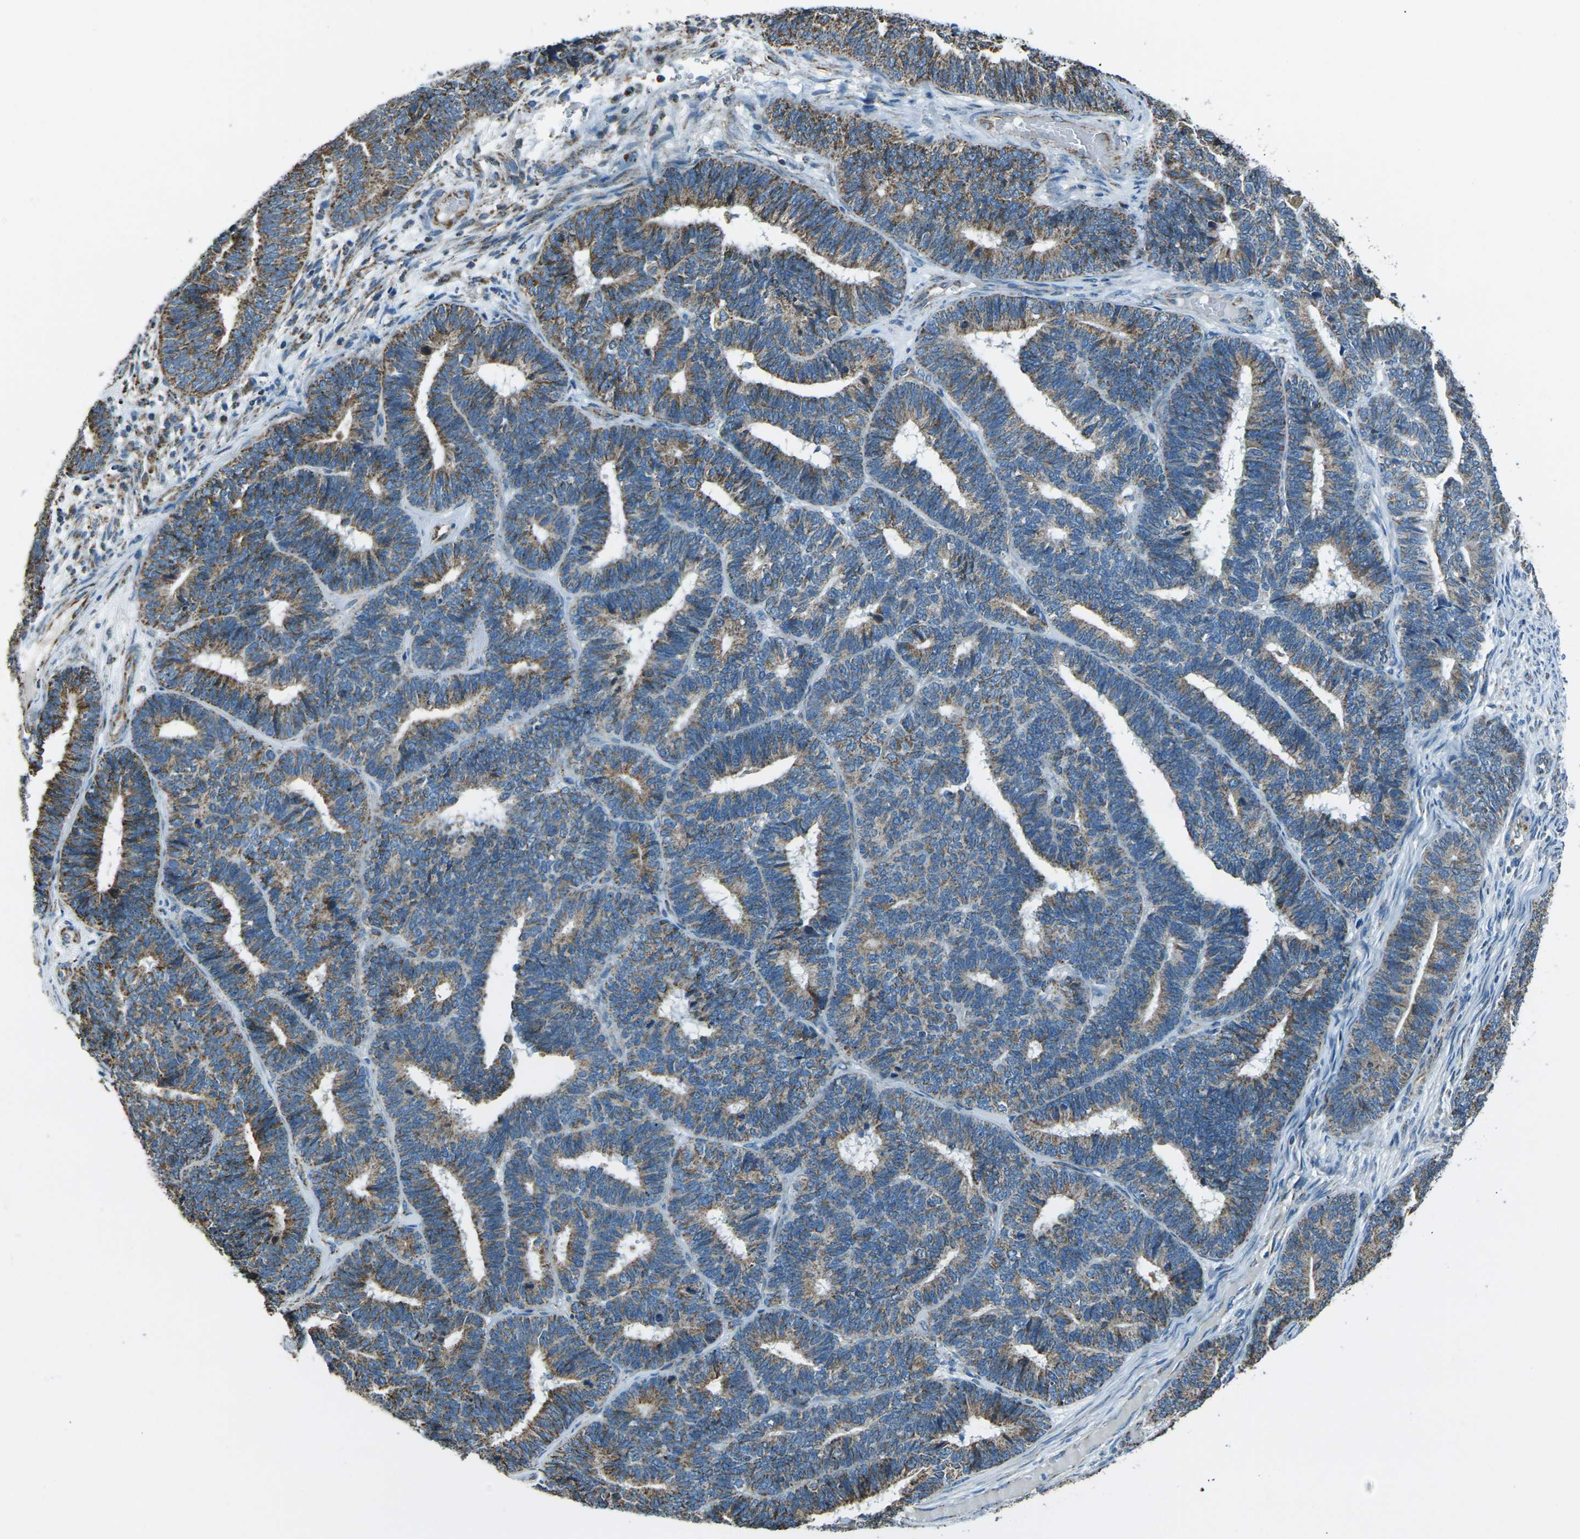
{"staining": {"intensity": "moderate", "quantity": ">75%", "location": "cytoplasmic/membranous"}, "tissue": "endometrial cancer", "cell_type": "Tumor cells", "image_type": "cancer", "snomed": [{"axis": "morphology", "description": "Adenocarcinoma, NOS"}, {"axis": "topography", "description": "Endometrium"}], "caption": "Tumor cells reveal medium levels of moderate cytoplasmic/membranous positivity in about >75% of cells in endometrial cancer.", "gene": "IRF3", "patient": {"sex": "female", "age": 70}}